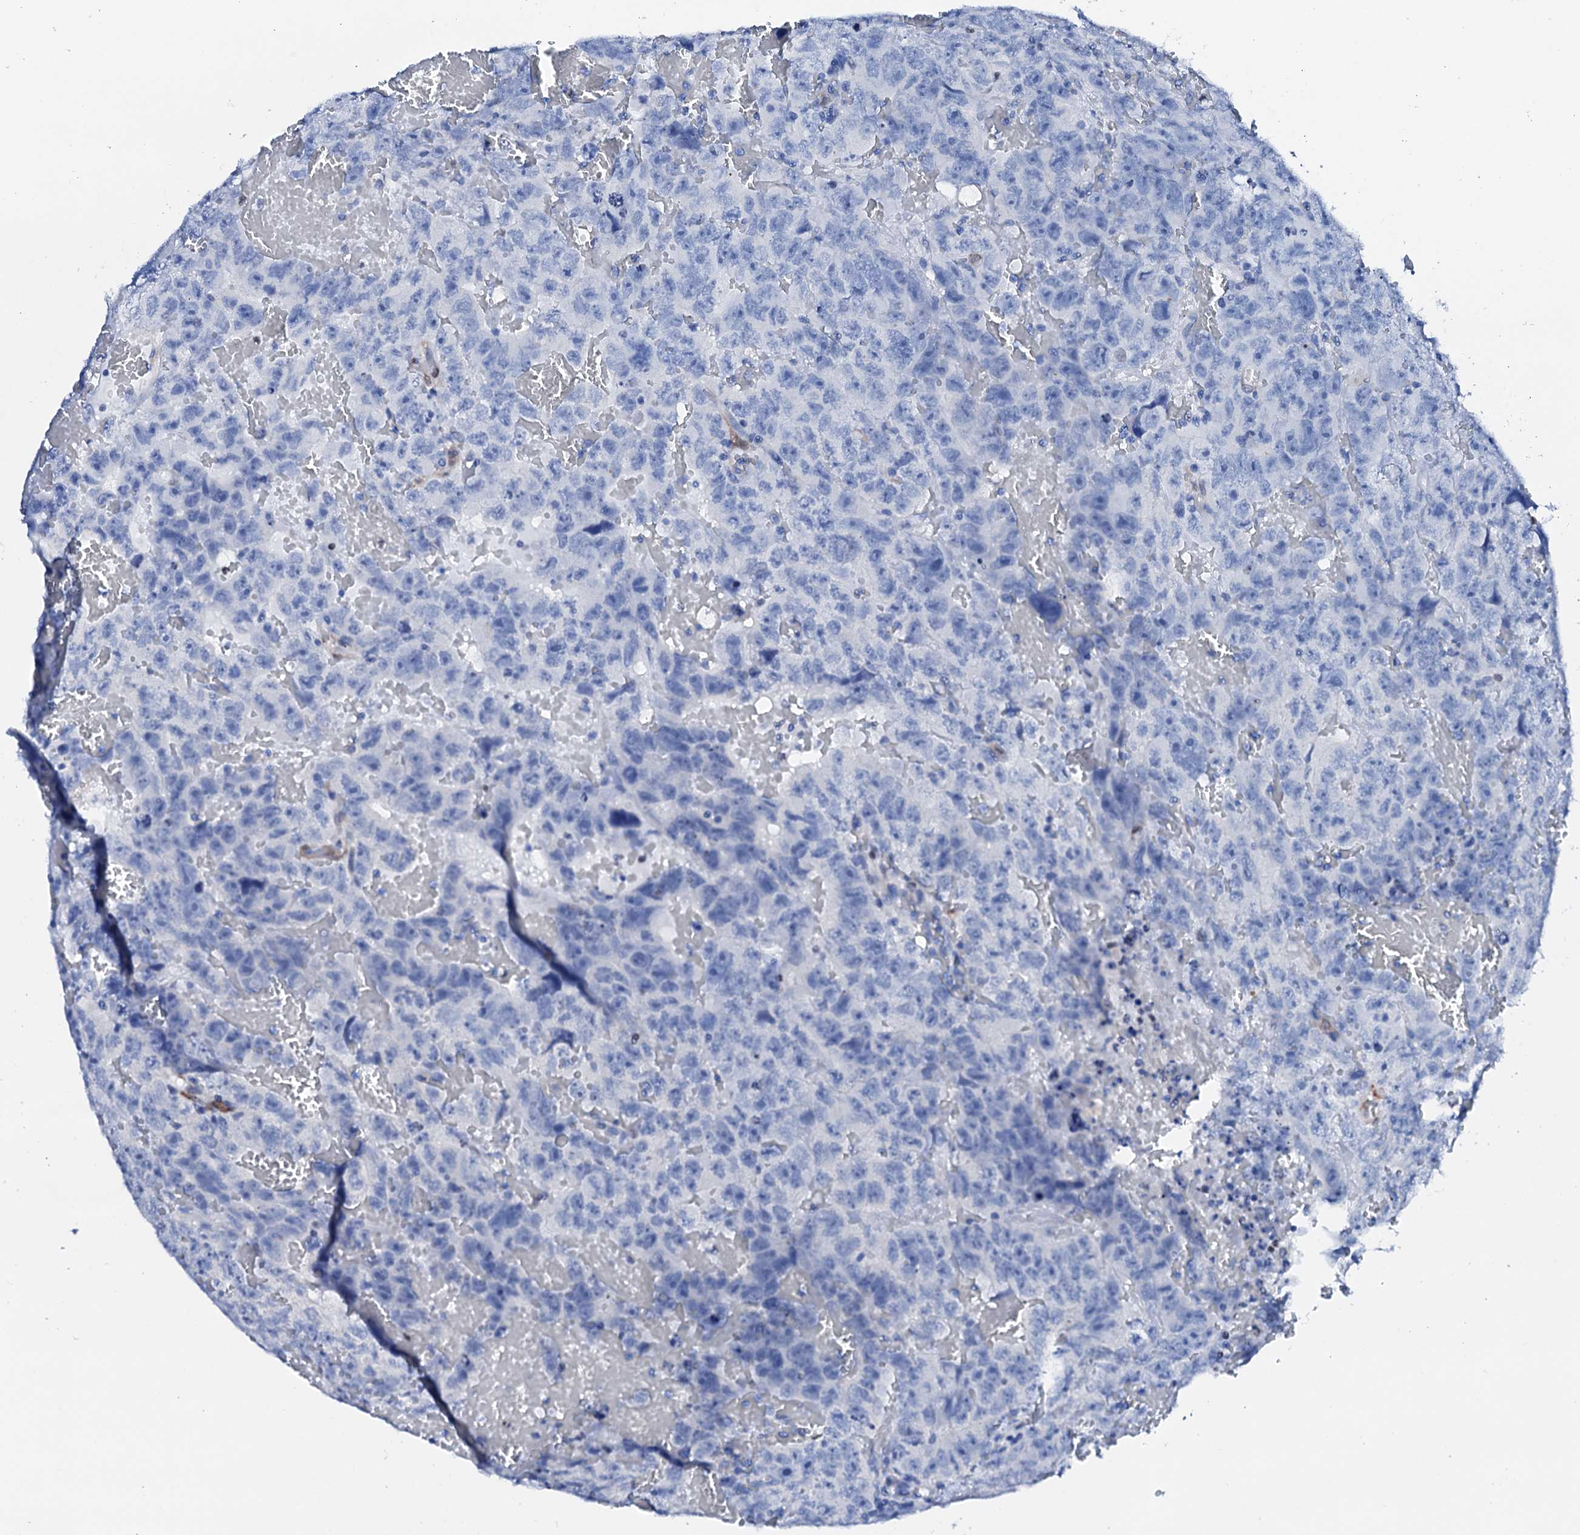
{"staining": {"intensity": "negative", "quantity": "none", "location": "none"}, "tissue": "testis cancer", "cell_type": "Tumor cells", "image_type": "cancer", "snomed": [{"axis": "morphology", "description": "Carcinoma, Embryonal, NOS"}, {"axis": "topography", "description": "Testis"}], "caption": "Immunohistochemical staining of testis embryonal carcinoma displays no significant positivity in tumor cells.", "gene": "NRIP2", "patient": {"sex": "male", "age": 45}}